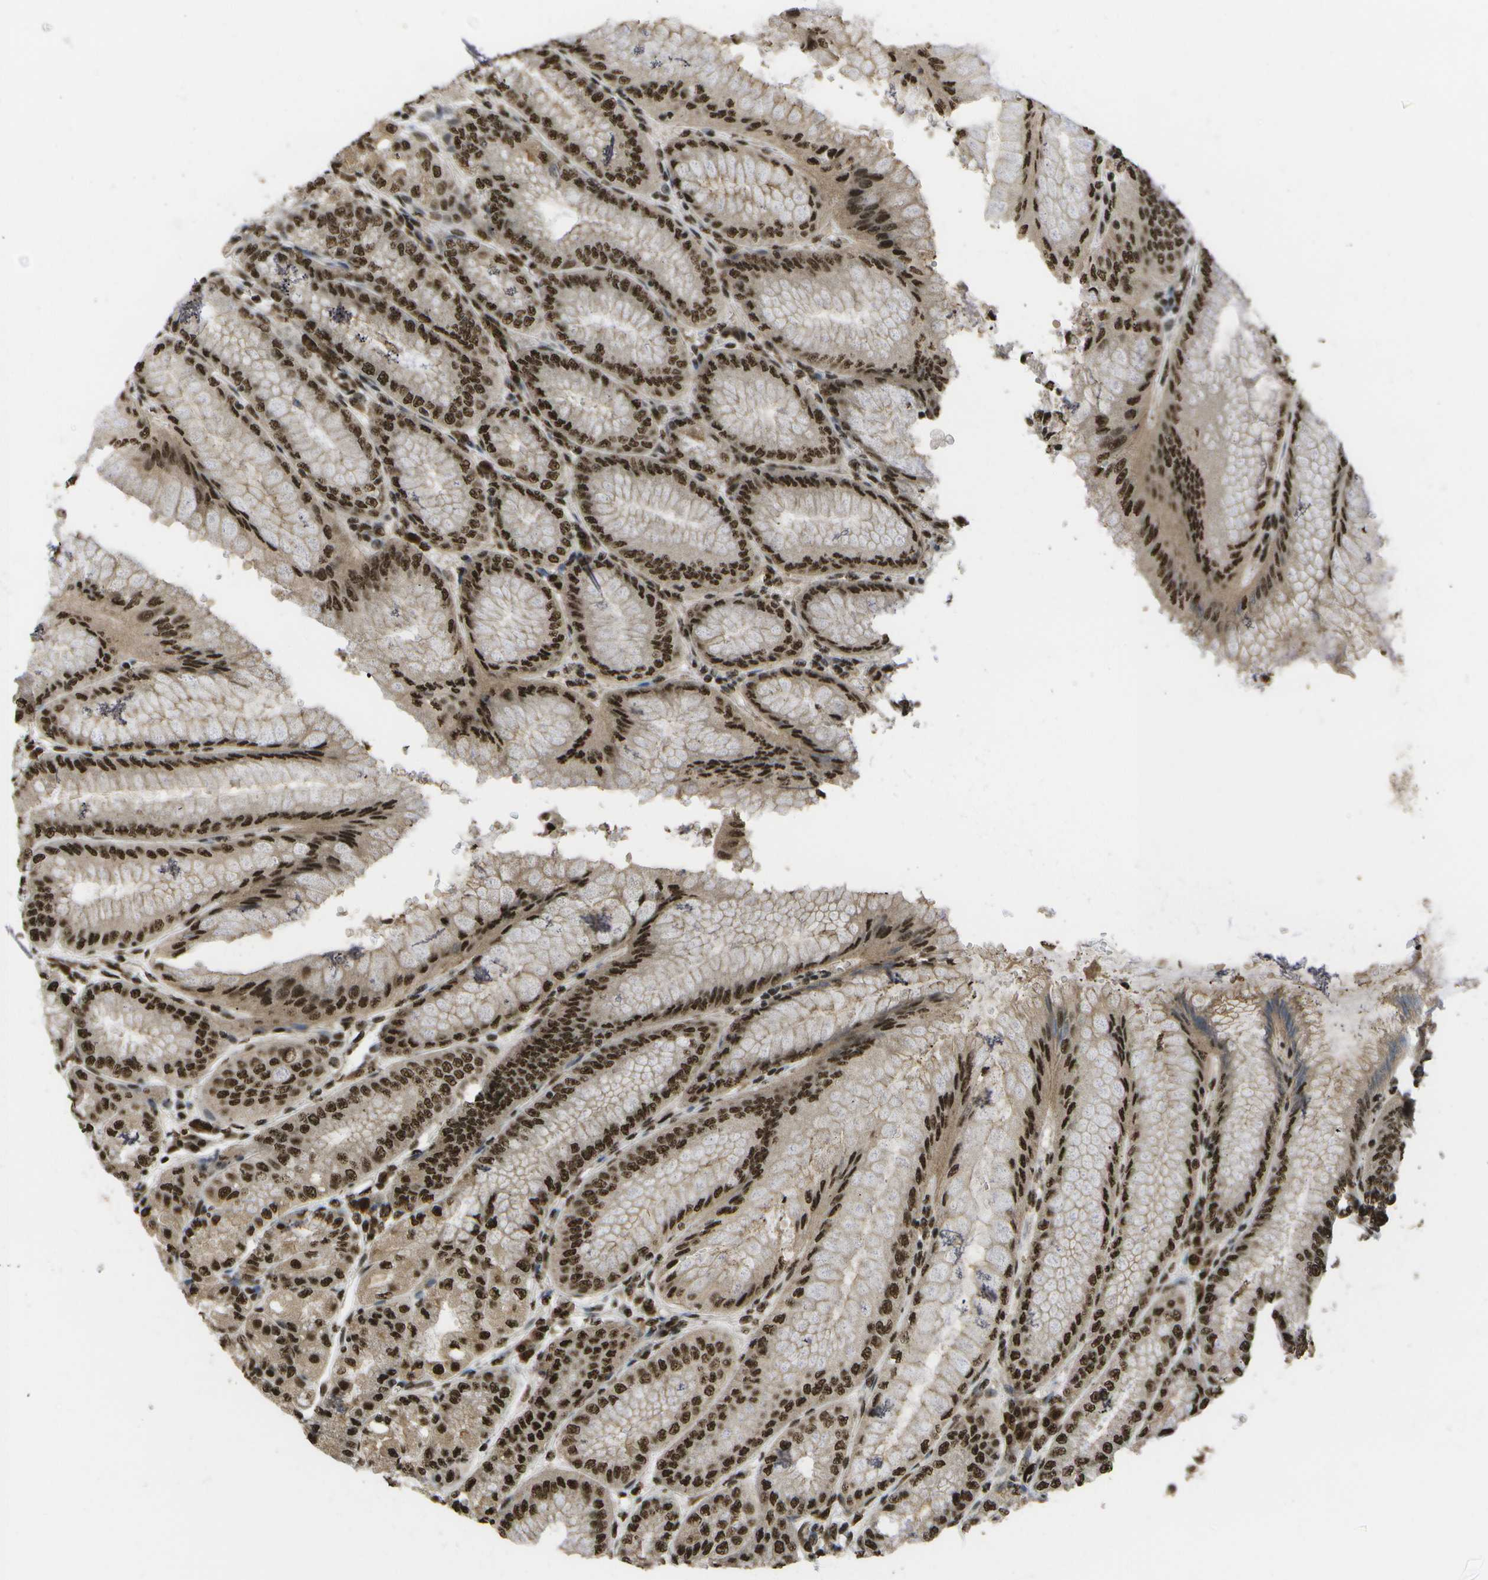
{"staining": {"intensity": "strong", "quantity": ">75%", "location": "cytoplasmic/membranous,nuclear"}, "tissue": "stomach", "cell_type": "Glandular cells", "image_type": "normal", "snomed": [{"axis": "morphology", "description": "Normal tissue, NOS"}, {"axis": "topography", "description": "Stomach, lower"}], "caption": "Immunohistochemical staining of benign stomach exhibits >75% levels of strong cytoplasmic/membranous,nuclear protein expression in about >75% of glandular cells.", "gene": "SPEN", "patient": {"sex": "male", "age": 71}}